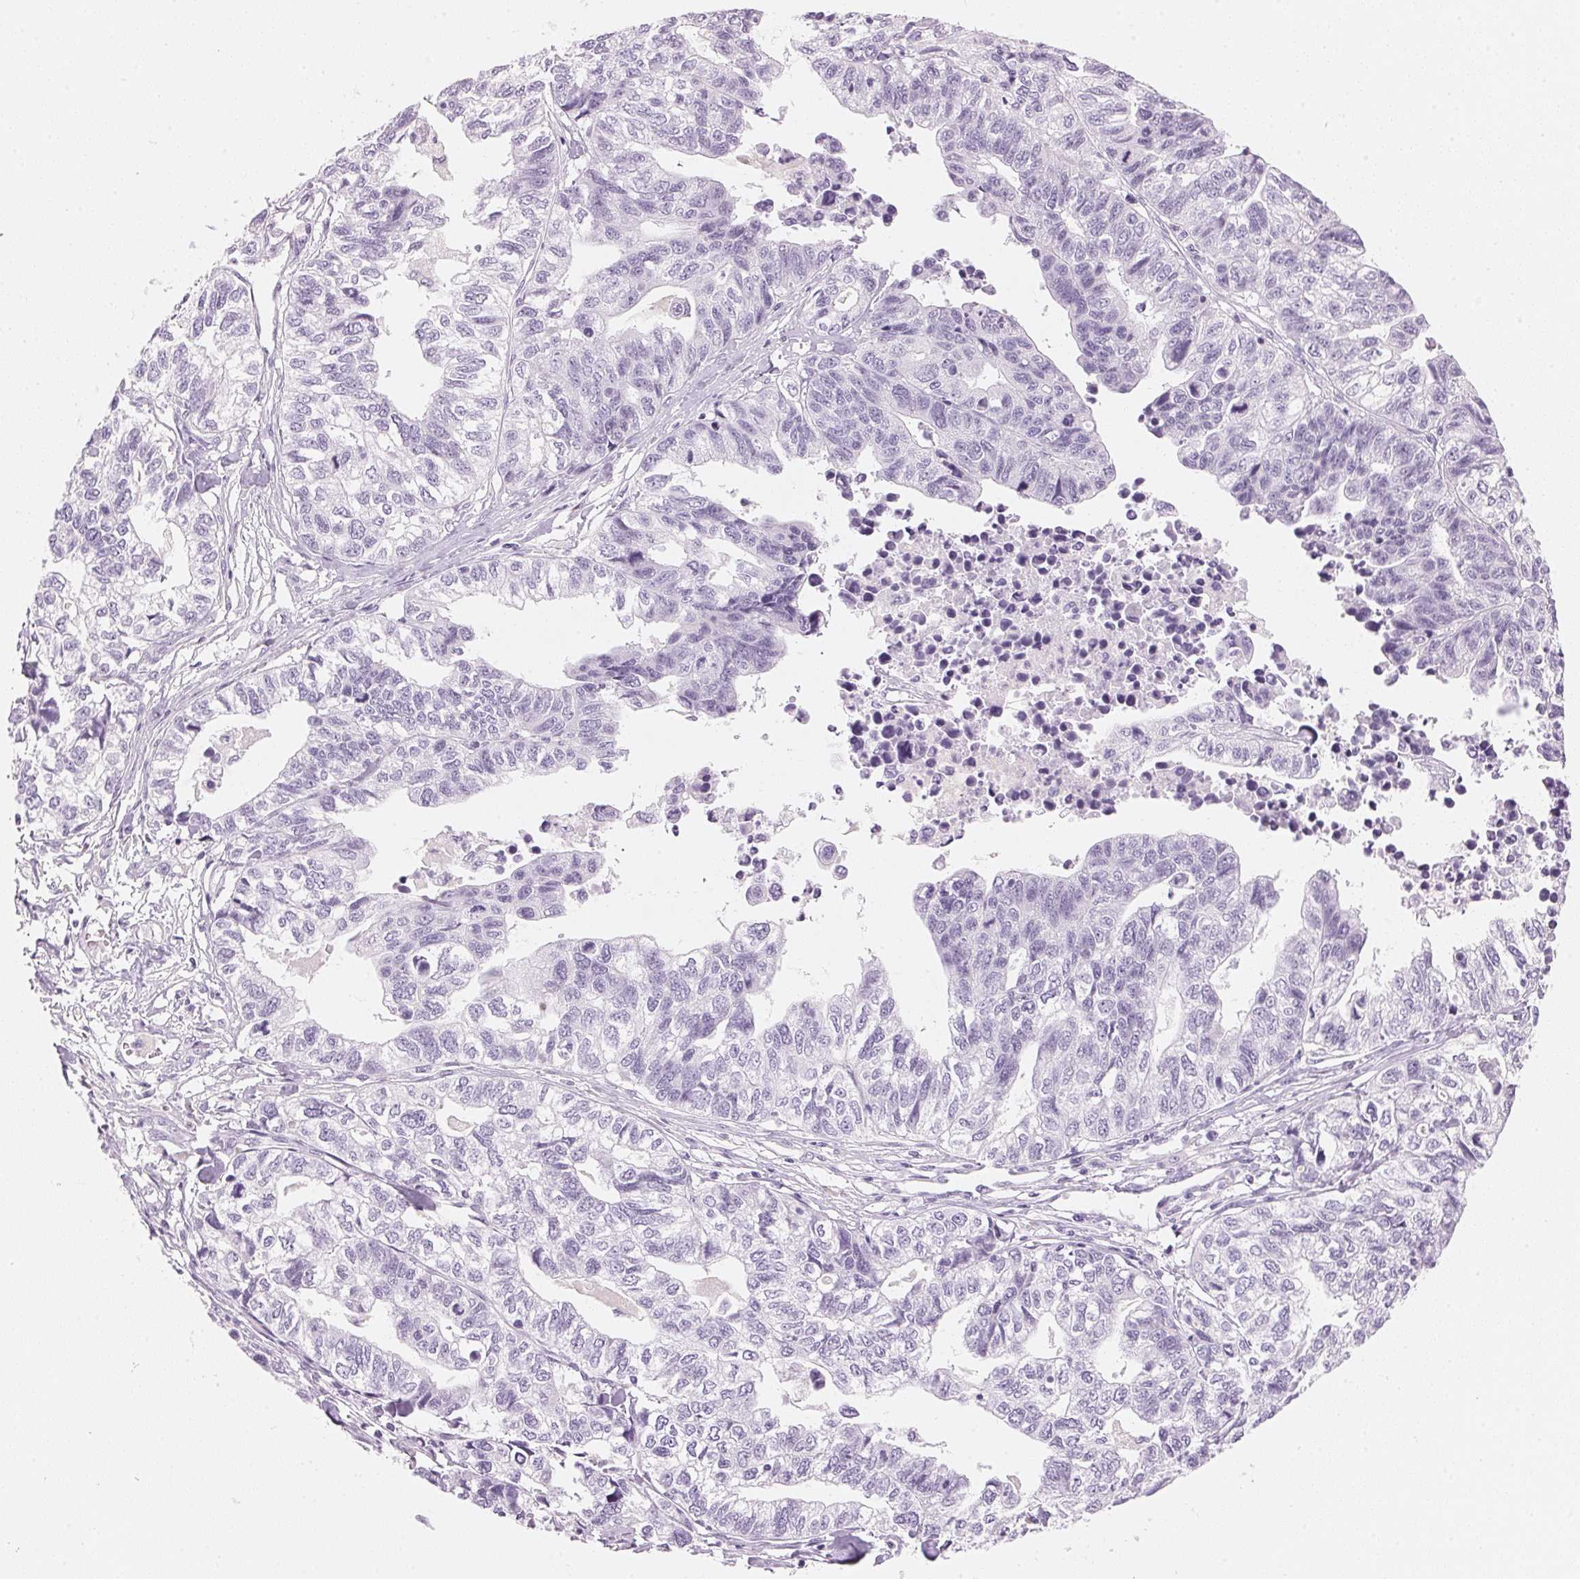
{"staining": {"intensity": "negative", "quantity": "none", "location": "none"}, "tissue": "stomach cancer", "cell_type": "Tumor cells", "image_type": "cancer", "snomed": [{"axis": "morphology", "description": "Adenocarcinoma, NOS"}, {"axis": "topography", "description": "Stomach, upper"}], "caption": "This is an IHC histopathology image of adenocarcinoma (stomach). There is no staining in tumor cells.", "gene": "HOXB13", "patient": {"sex": "female", "age": 67}}